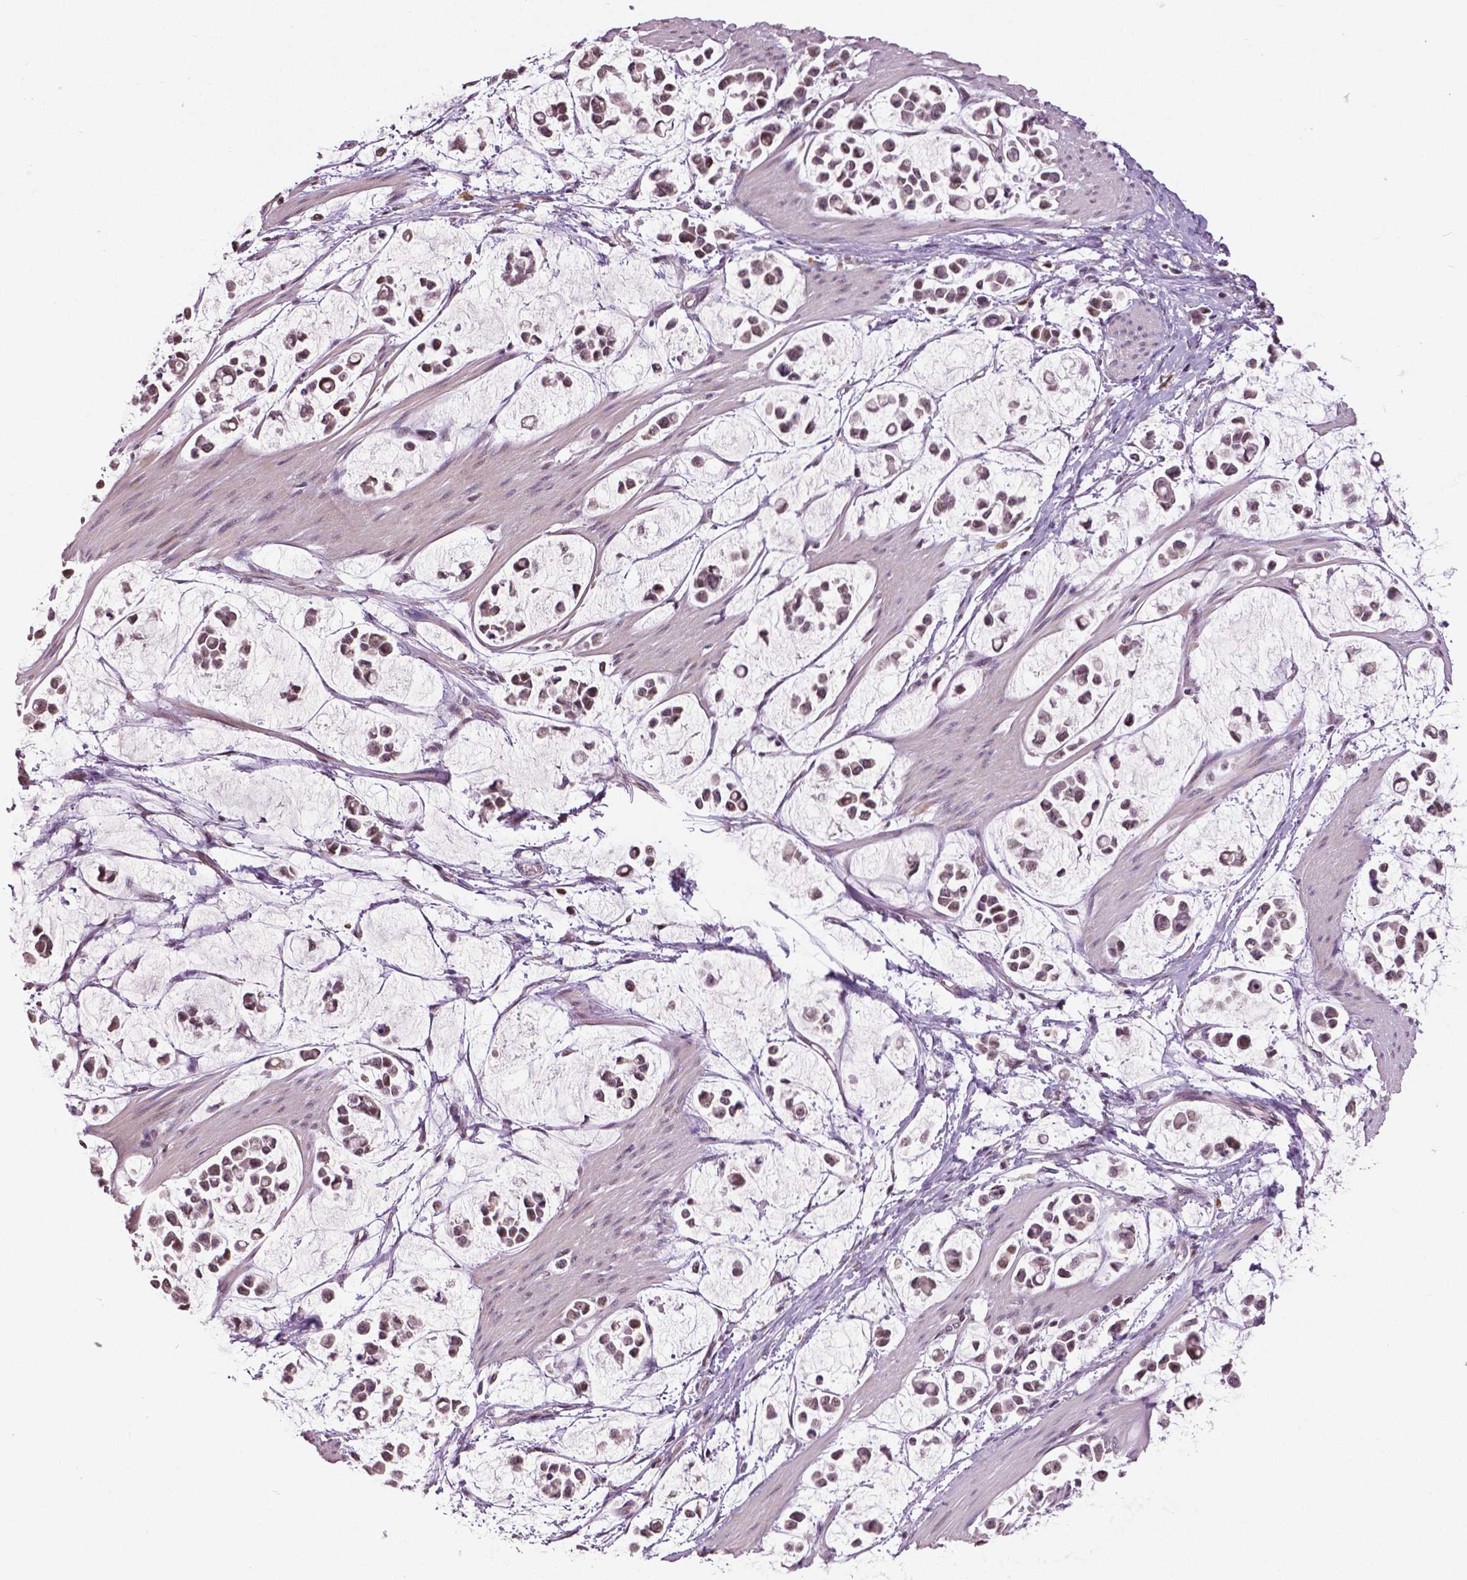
{"staining": {"intensity": "moderate", "quantity": ">75%", "location": "nuclear"}, "tissue": "stomach cancer", "cell_type": "Tumor cells", "image_type": "cancer", "snomed": [{"axis": "morphology", "description": "Adenocarcinoma, NOS"}, {"axis": "topography", "description": "Stomach"}], "caption": "Adenocarcinoma (stomach) stained for a protein (brown) reveals moderate nuclear positive expression in approximately >75% of tumor cells.", "gene": "DLX5", "patient": {"sex": "male", "age": 82}}